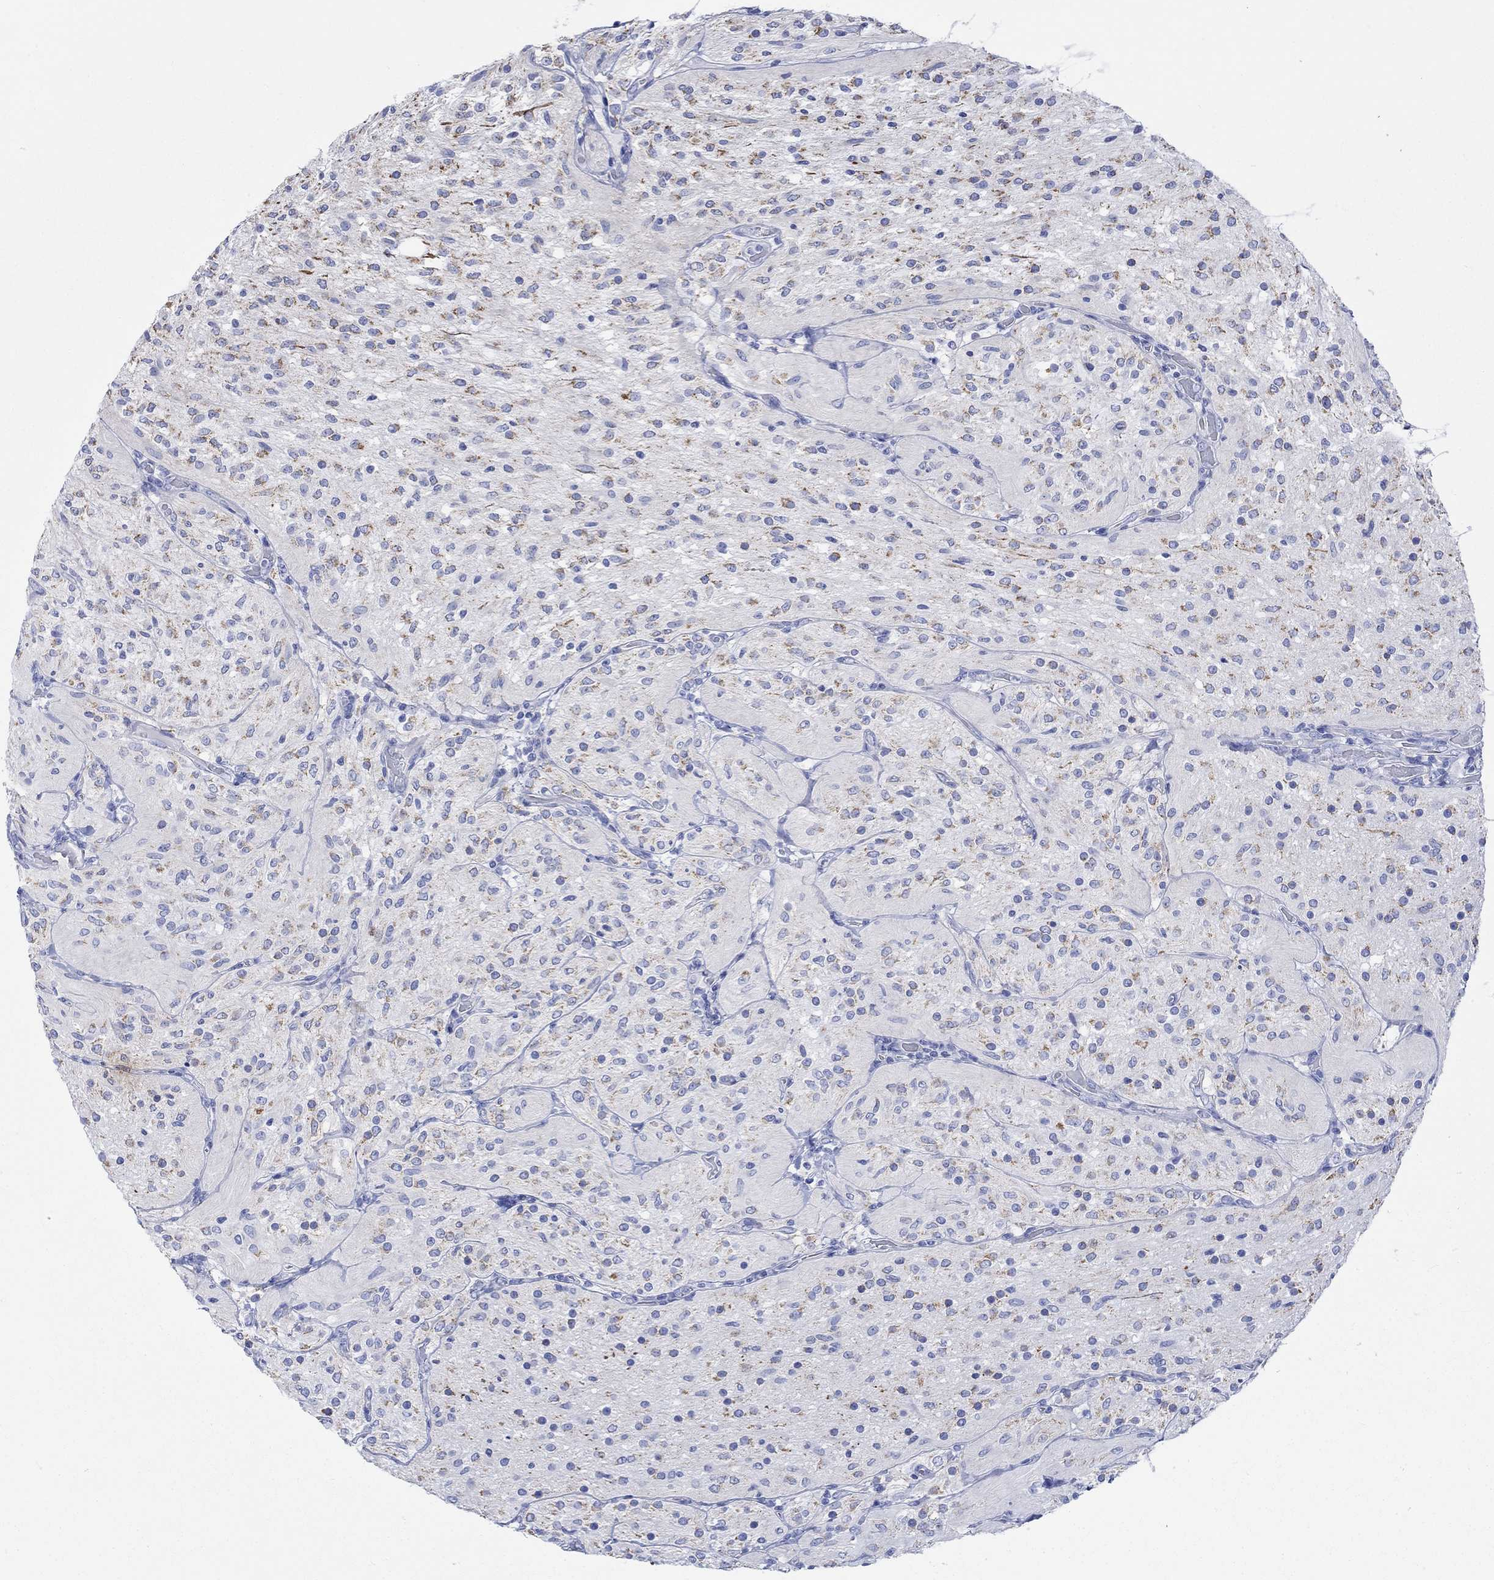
{"staining": {"intensity": "moderate", "quantity": "<25%", "location": "cytoplasmic/membranous"}, "tissue": "glioma", "cell_type": "Tumor cells", "image_type": "cancer", "snomed": [{"axis": "morphology", "description": "Glioma, malignant, Low grade"}, {"axis": "topography", "description": "Brain"}], "caption": "Immunohistochemistry photomicrograph of malignant glioma (low-grade) stained for a protein (brown), which reveals low levels of moderate cytoplasmic/membranous expression in about <25% of tumor cells.", "gene": "CPLX2", "patient": {"sex": "male", "age": 3}}